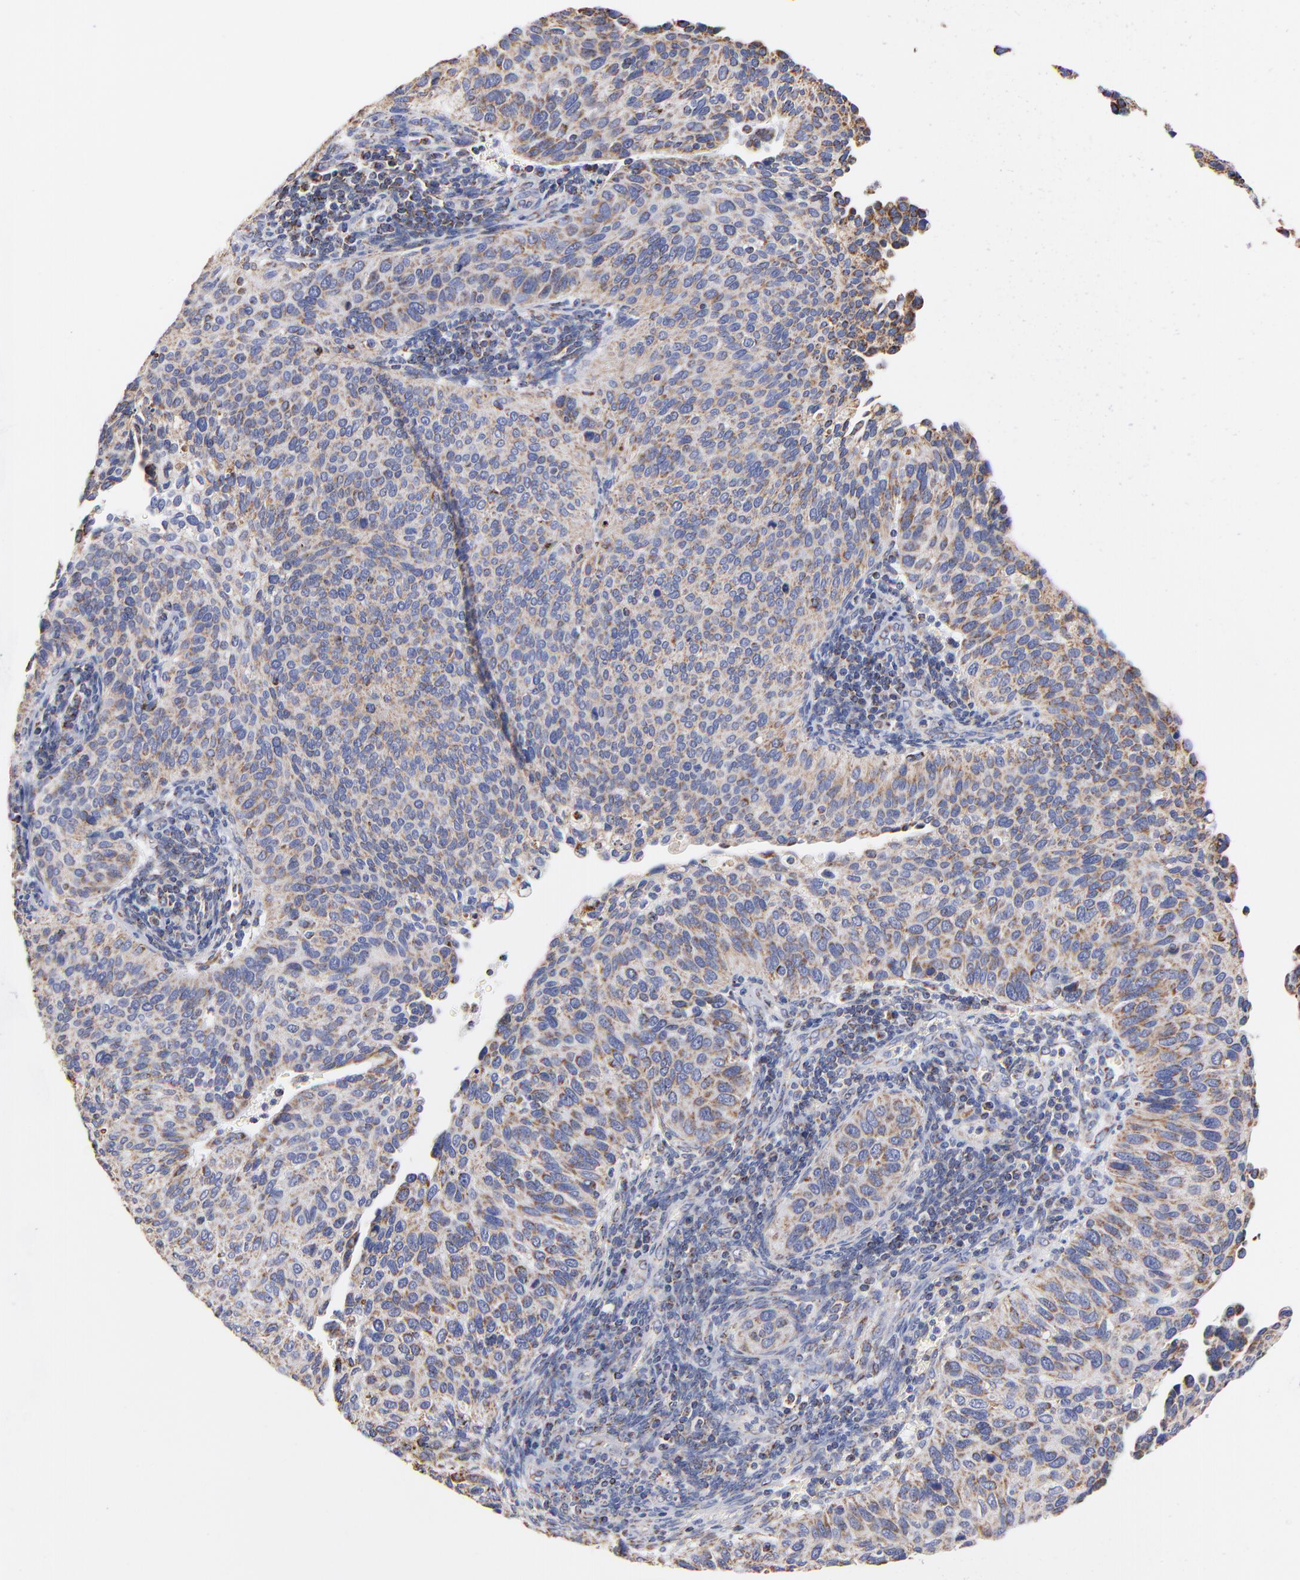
{"staining": {"intensity": "moderate", "quantity": ">75%", "location": "cytoplasmic/membranous"}, "tissue": "cervical cancer", "cell_type": "Tumor cells", "image_type": "cancer", "snomed": [{"axis": "morphology", "description": "Adenocarcinoma, NOS"}, {"axis": "topography", "description": "Cervix"}], "caption": "Immunohistochemical staining of human cervical adenocarcinoma displays medium levels of moderate cytoplasmic/membranous protein expression in about >75% of tumor cells. The protein is stained brown, and the nuclei are stained in blue (DAB IHC with brightfield microscopy, high magnification).", "gene": "PHB1", "patient": {"sex": "female", "age": 29}}